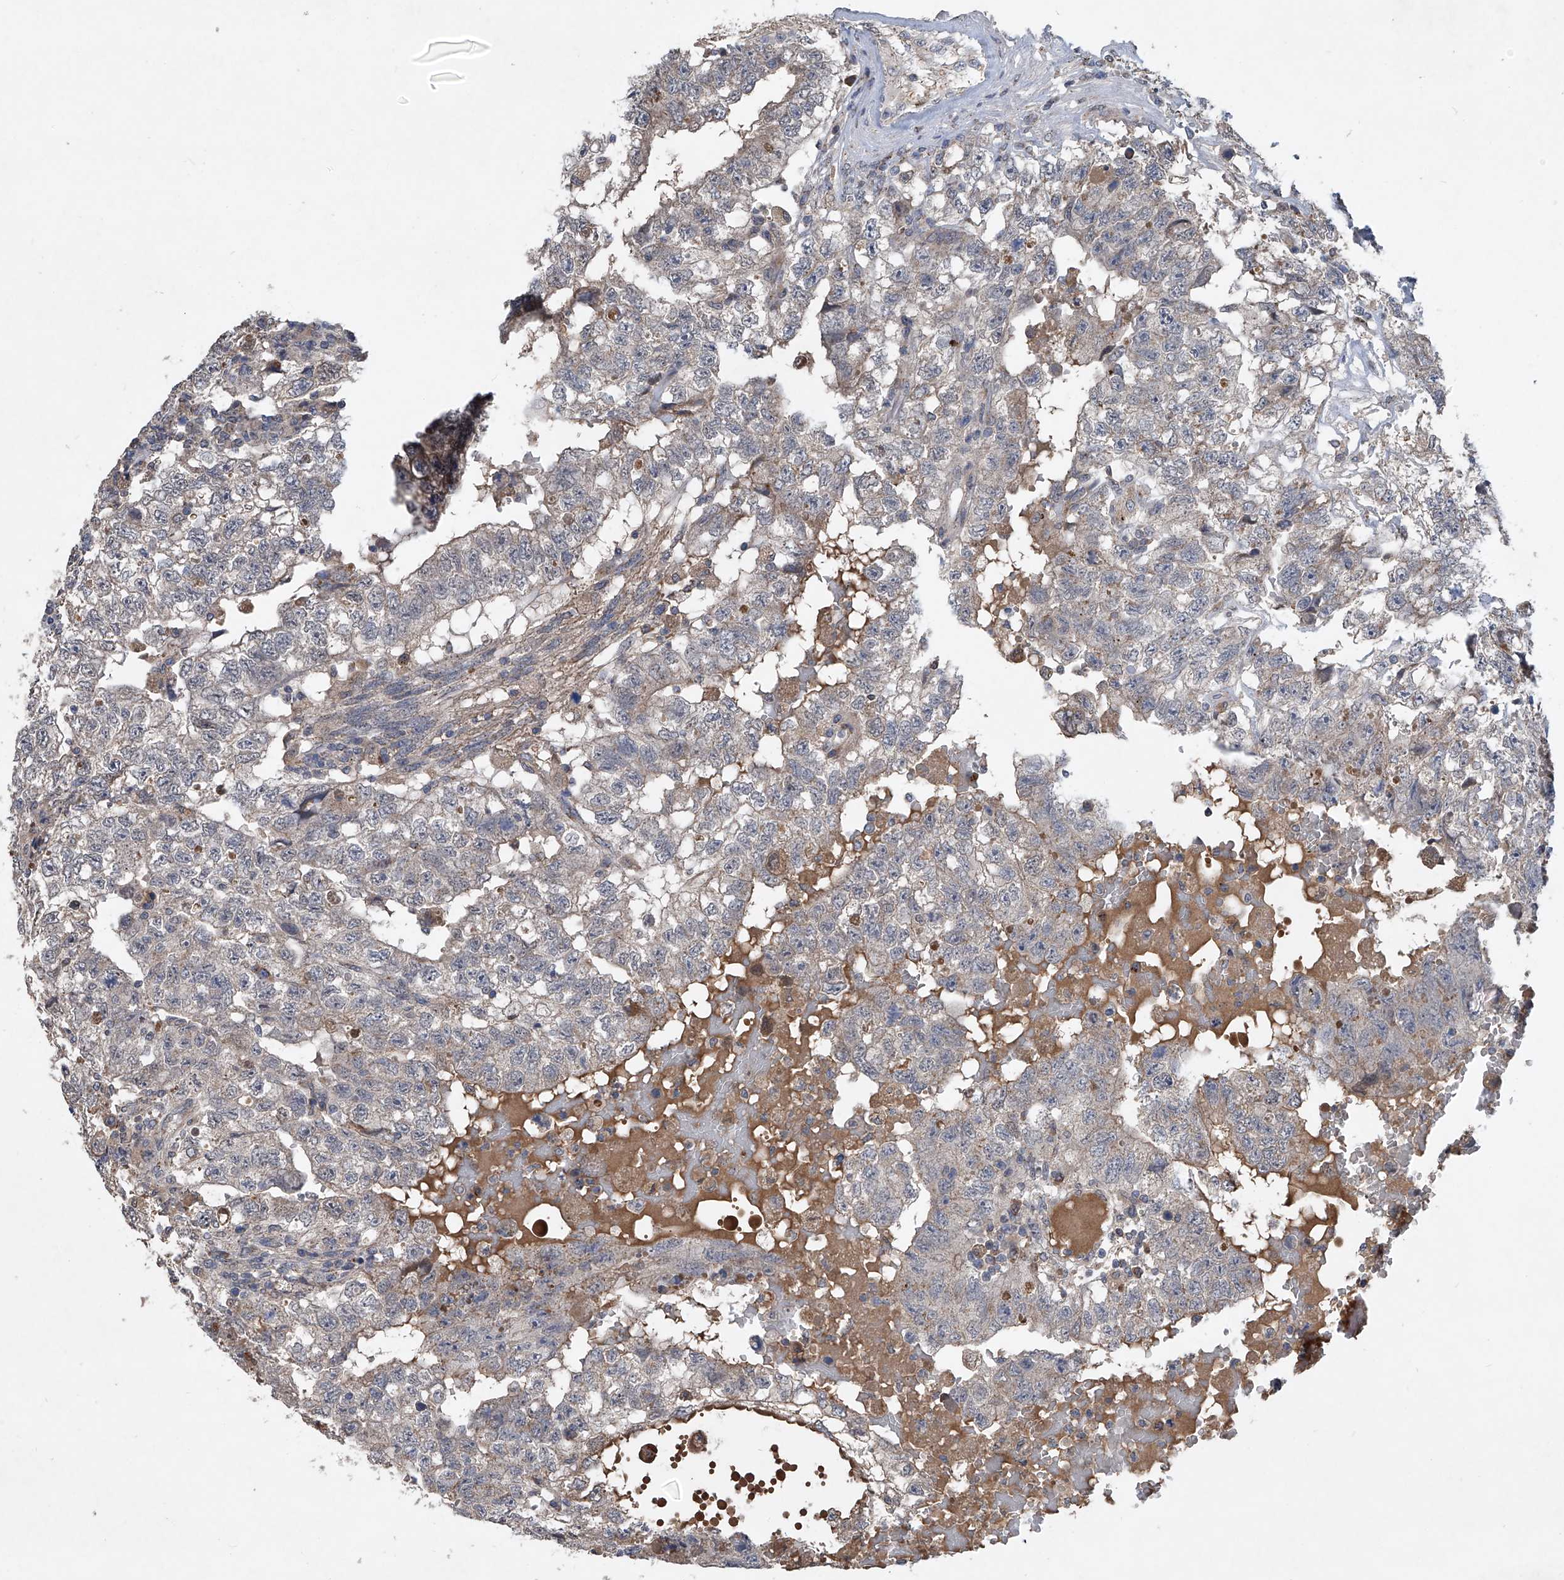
{"staining": {"intensity": "weak", "quantity": "<25%", "location": "cytoplasmic/membranous"}, "tissue": "testis cancer", "cell_type": "Tumor cells", "image_type": "cancer", "snomed": [{"axis": "morphology", "description": "Carcinoma, Embryonal, NOS"}, {"axis": "topography", "description": "Testis"}], "caption": "Tumor cells are negative for protein expression in human embryonal carcinoma (testis).", "gene": "PCSK5", "patient": {"sex": "male", "age": 36}}